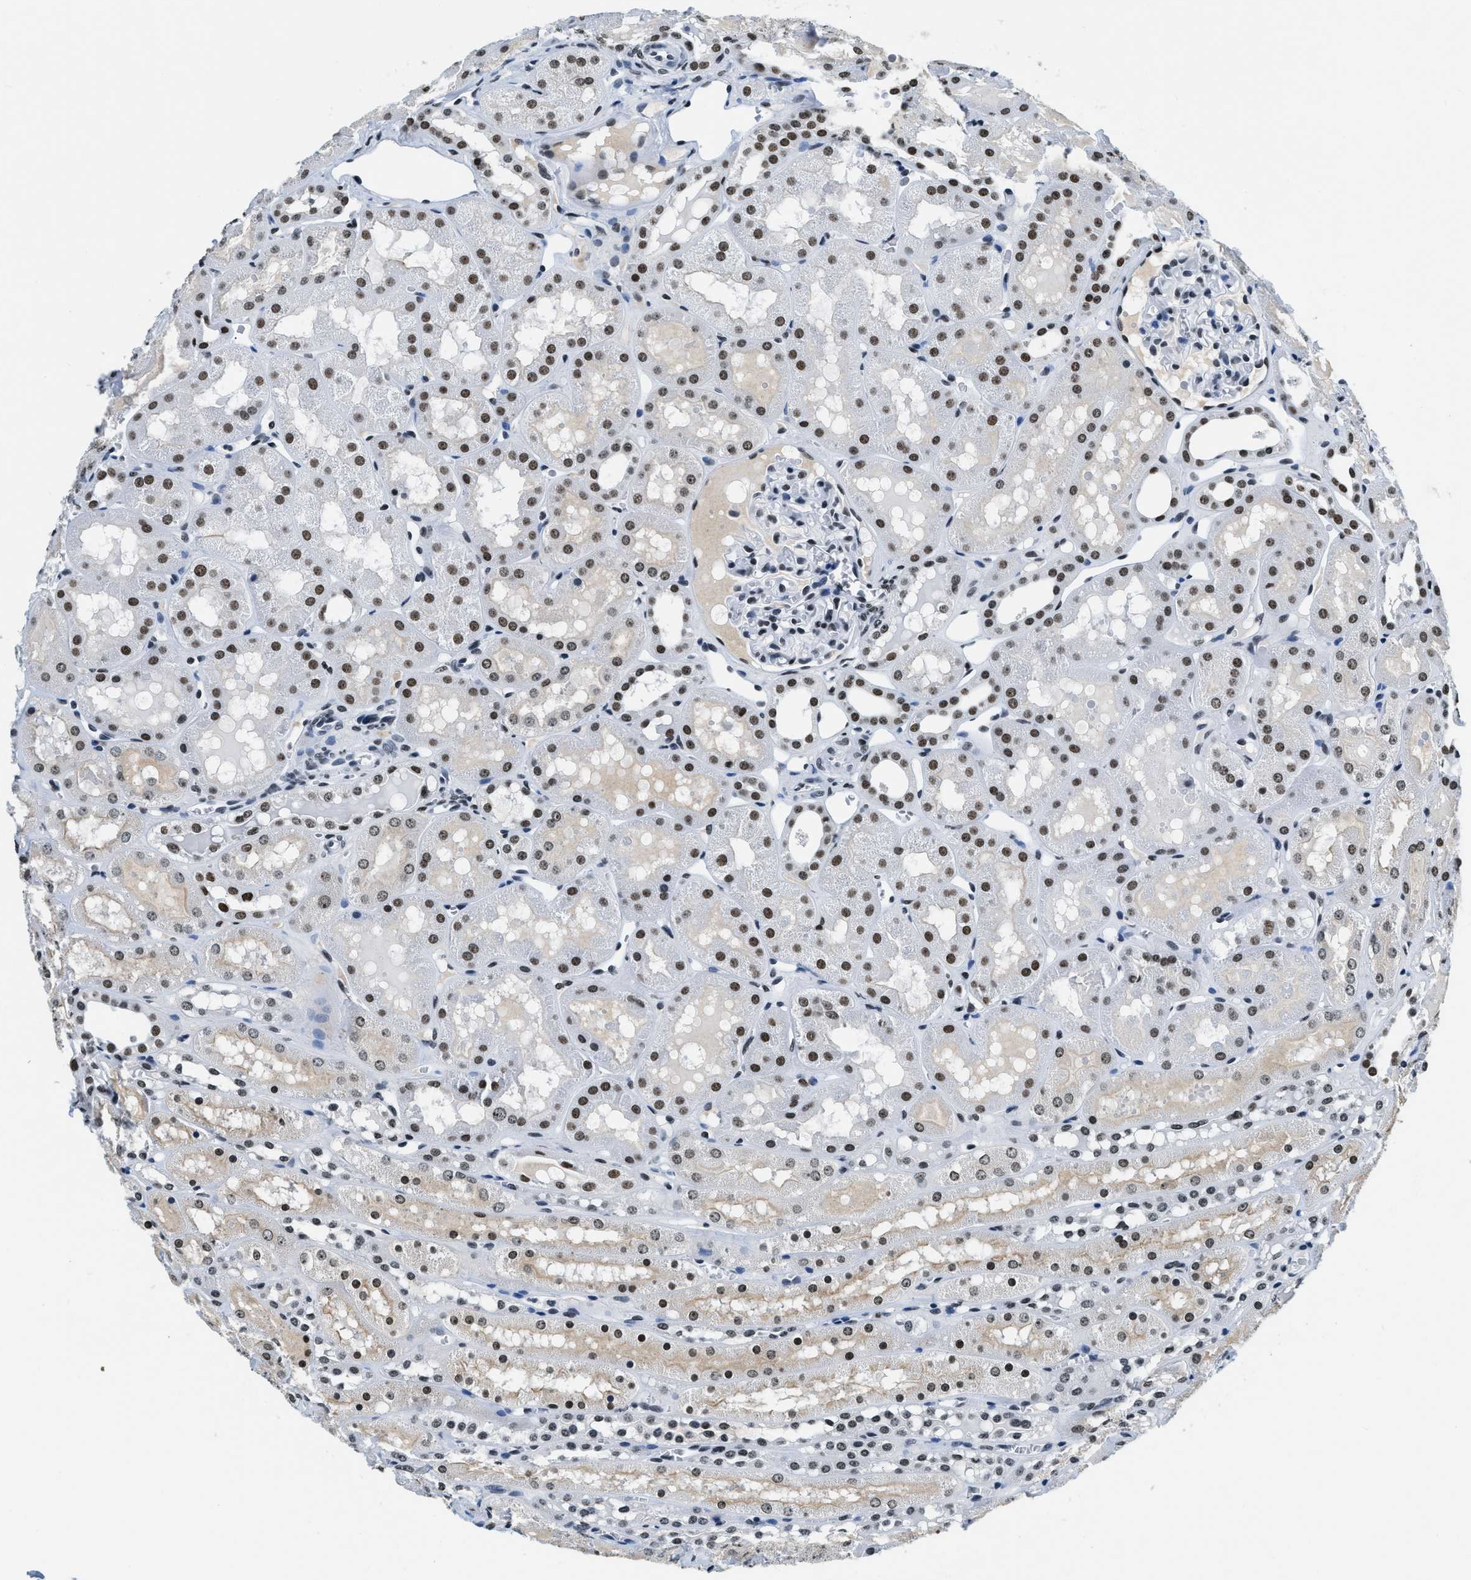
{"staining": {"intensity": "moderate", "quantity": "<25%", "location": "nuclear"}, "tissue": "kidney", "cell_type": "Cells in glomeruli", "image_type": "normal", "snomed": [{"axis": "morphology", "description": "Normal tissue, NOS"}, {"axis": "topography", "description": "Kidney"}, {"axis": "topography", "description": "Urinary bladder"}], "caption": "Kidney stained with DAB (3,3'-diaminobenzidine) immunohistochemistry displays low levels of moderate nuclear expression in approximately <25% of cells in glomeruli. (Brightfield microscopy of DAB IHC at high magnification).", "gene": "TOP1", "patient": {"sex": "male", "age": 16}}